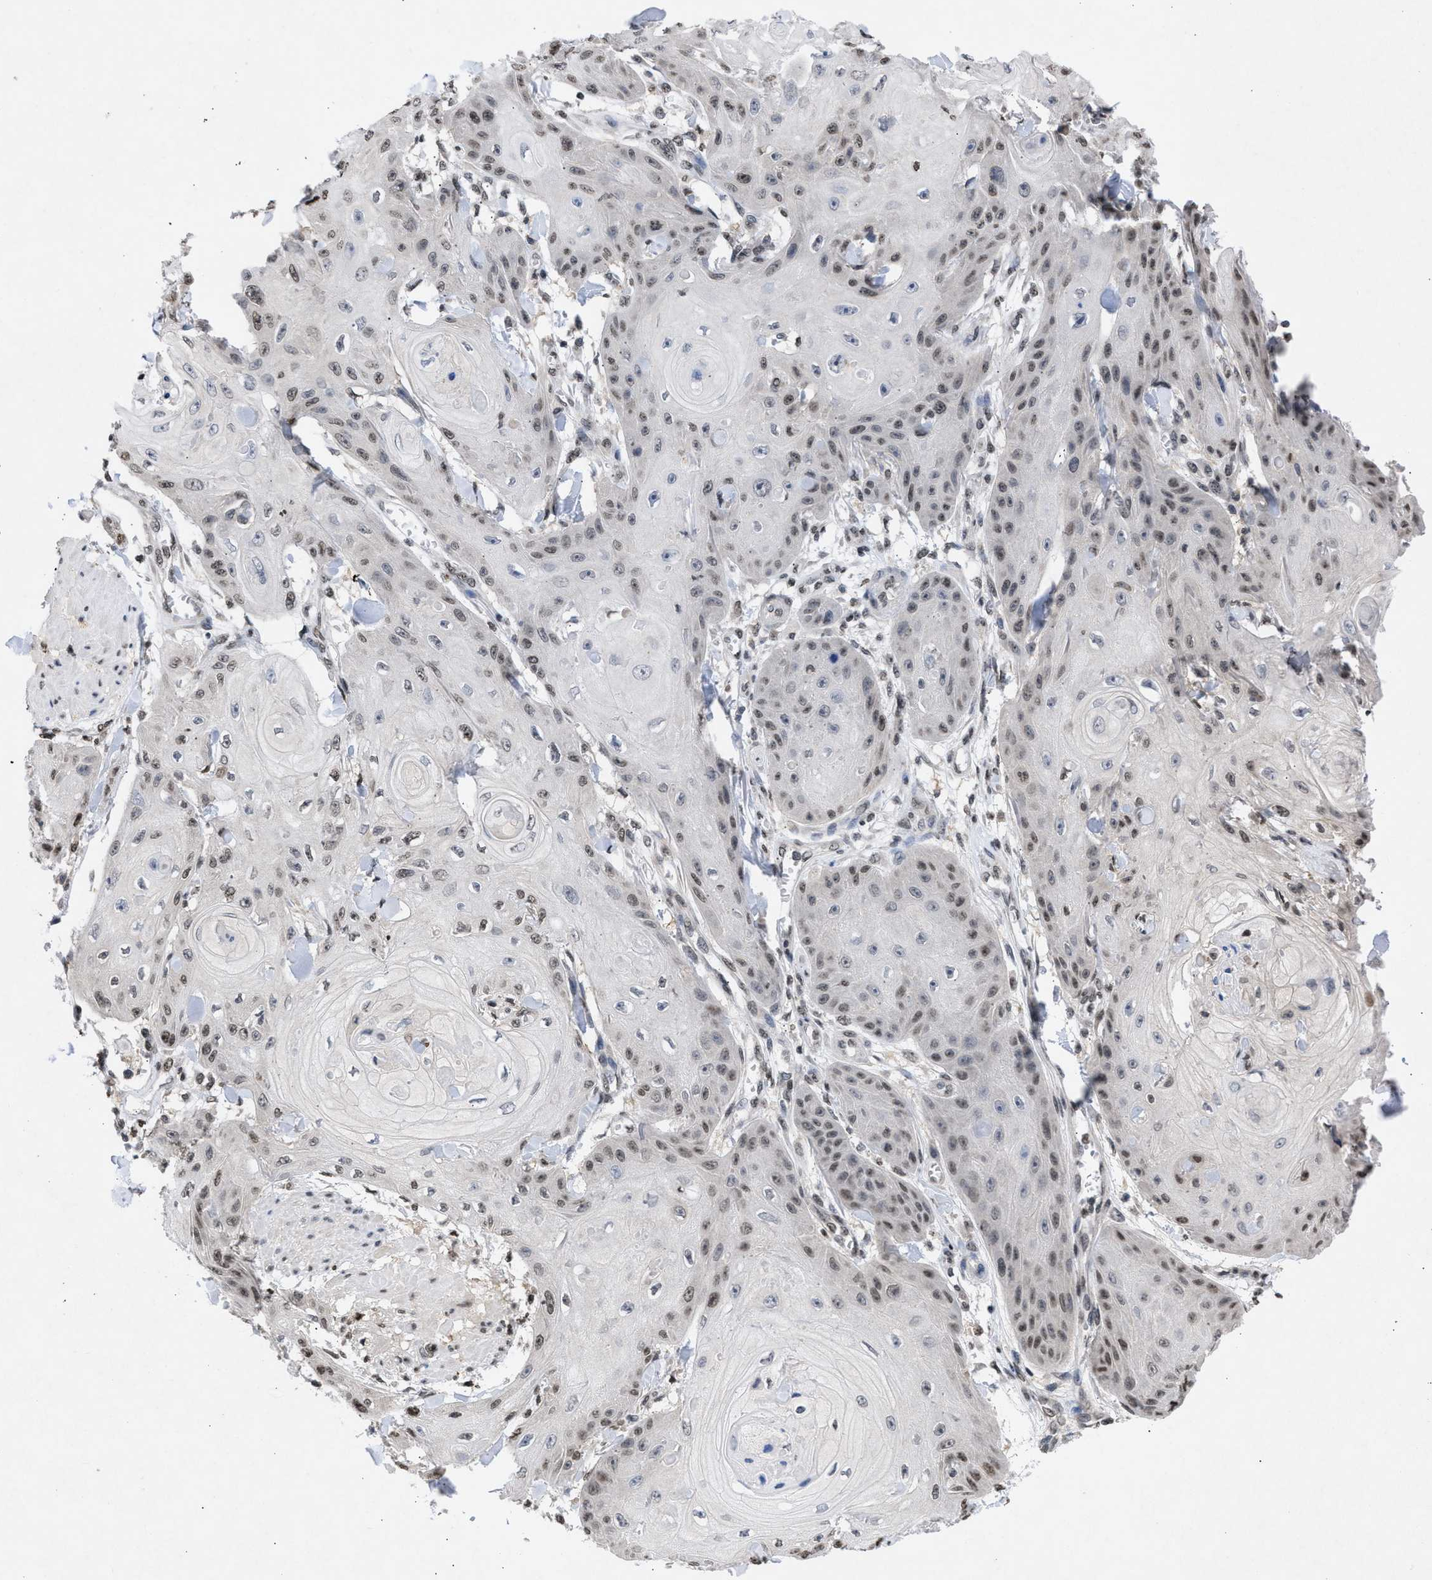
{"staining": {"intensity": "weak", "quantity": "25%-75%", "location": "nuclear"}, "tissue": "skin cancer", "cell_type": "Tumor cells", "image_type": "cancer", "snomed": [{"axis": "morphology", "description": "Squamous cell carcinoma, NOS"}, {"axis": "topography", "description": "Skin"}], "caption": "Squamous cell carcinoma (skin) stained with a brown dye reveals weak nuclear positive staining in about 25%-75% of tumor cells.", "gene": "NUP35", "patient": {"sex": "male", "age": 74}}